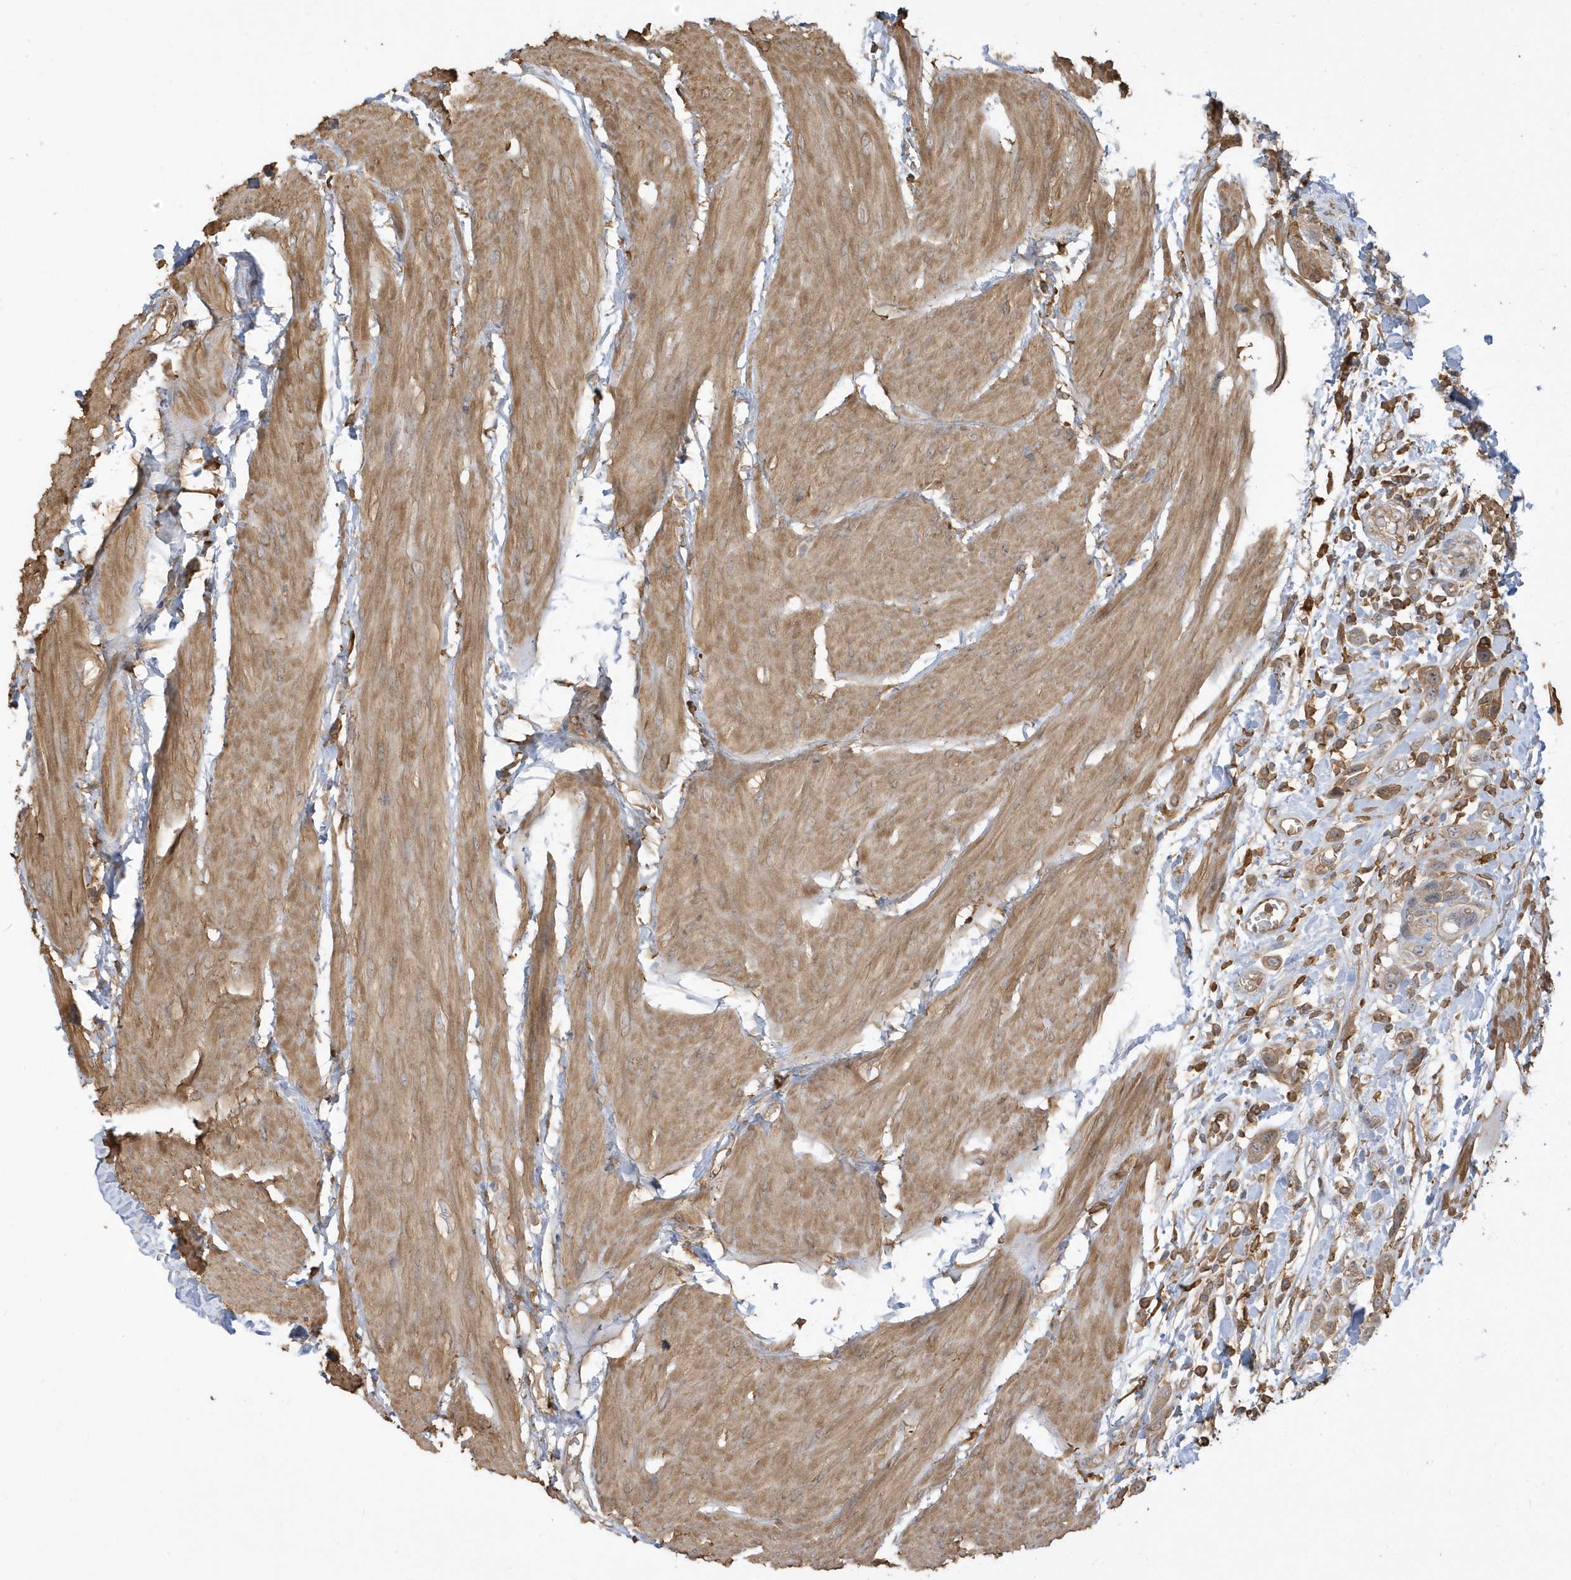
{"staining": {"intensity": "weak", "quantity": "25%-75%", "location": "cytoplasmic/membranous"}, "tissue": "urothelial cancer", "cell_type": "Tumor cells", "image_type": "cancer", "snomed": [{"axis": "morphology", "description": "Urothelial carcinoma, High grade"}, {"axis": "topography", "description": "Urinary bladder"}], "caption": "Immunohistochemistry (DAB (3,3'-diaminobenzidine)) staining of urothelial cancer shows weak cytoplasmic/membranous protein expression in approximately 25%-75% of tumor cells. Nuclei are stained in blue.", "gene": "ZBTB8A", "patient": {"sex": "male", "age": 50}}